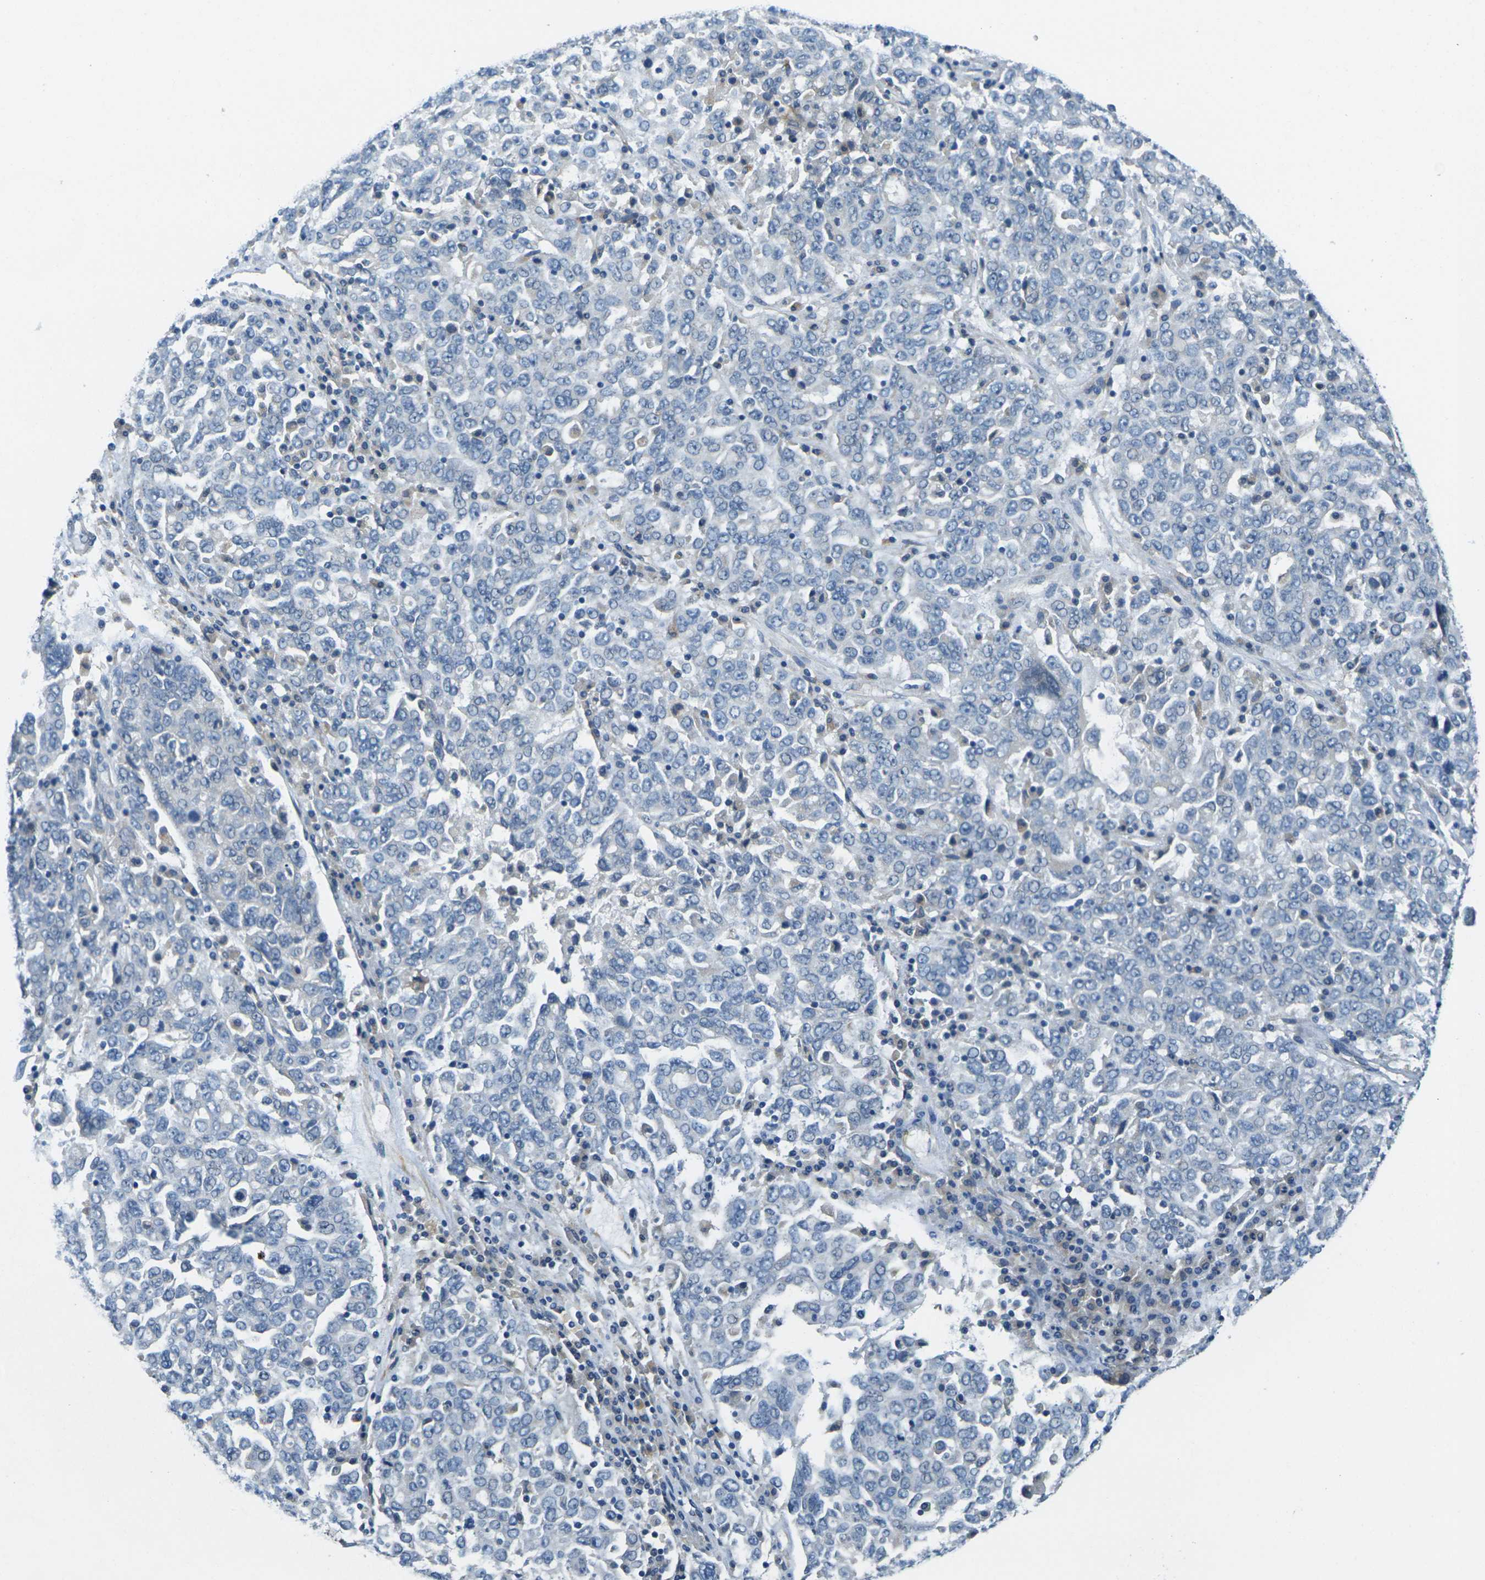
{"staining": {"intensity": "negative", "quantity": "none", "location": "none"}, "tissue": "ovarian cancer", "cell_type": "Tumor cells", "image_type": "cancer", "snomed": [{"axis": "morphology", "description": "Carcinoma, endometroid"}, {"axis": "topography", "description": "Ovary"}], "caption": "Immunohistochemical staining of ovarian endometroid carcinoma shows no significant staining in tumor cells.", "gene": "CYP2C8", "patient": {"sex": "female", "age": 62}}